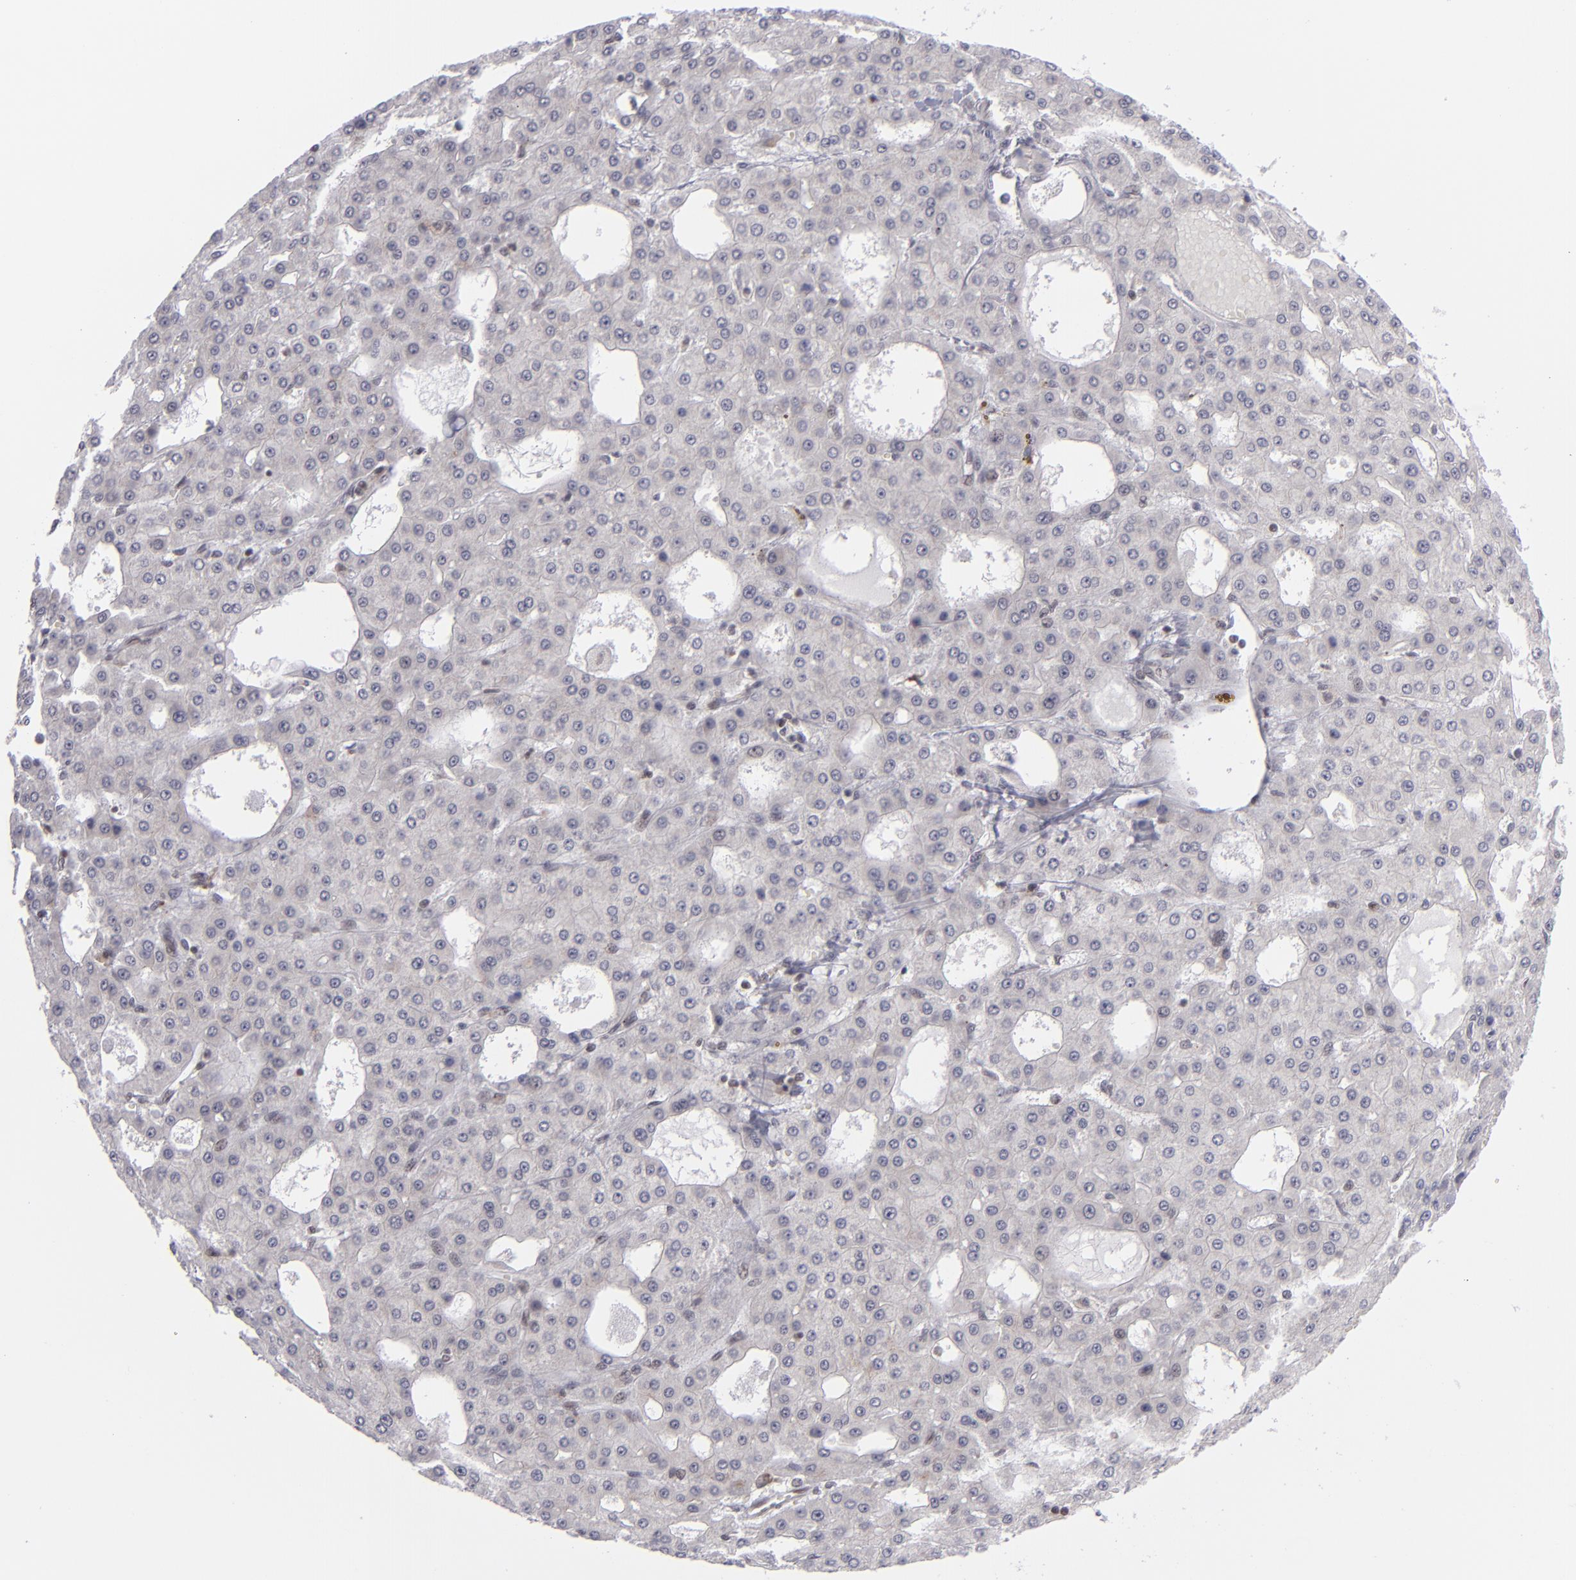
{"staining": {"intensity": "moderate", "quantity": "<25%", "location": "cytoplasmic/membranous"}, "tissue": "liver cancer", "cell_type": "Tumor cells", "image_type": "cancer", "snomed": [{"axis": "morphology", "description": "Carcinoma, Hepatocellular, NOS"}, {"axis": "topography", "description": "Liver"}], "caption": "The micrograph reveals a brown stain indicating the presence of a protein in the cytoplasmic/membranous of tumor cells in liver cancer (hepatocellular carcinoma).", "gene": "MLLT3", "patient": {"sex": "male", "age": 47}}